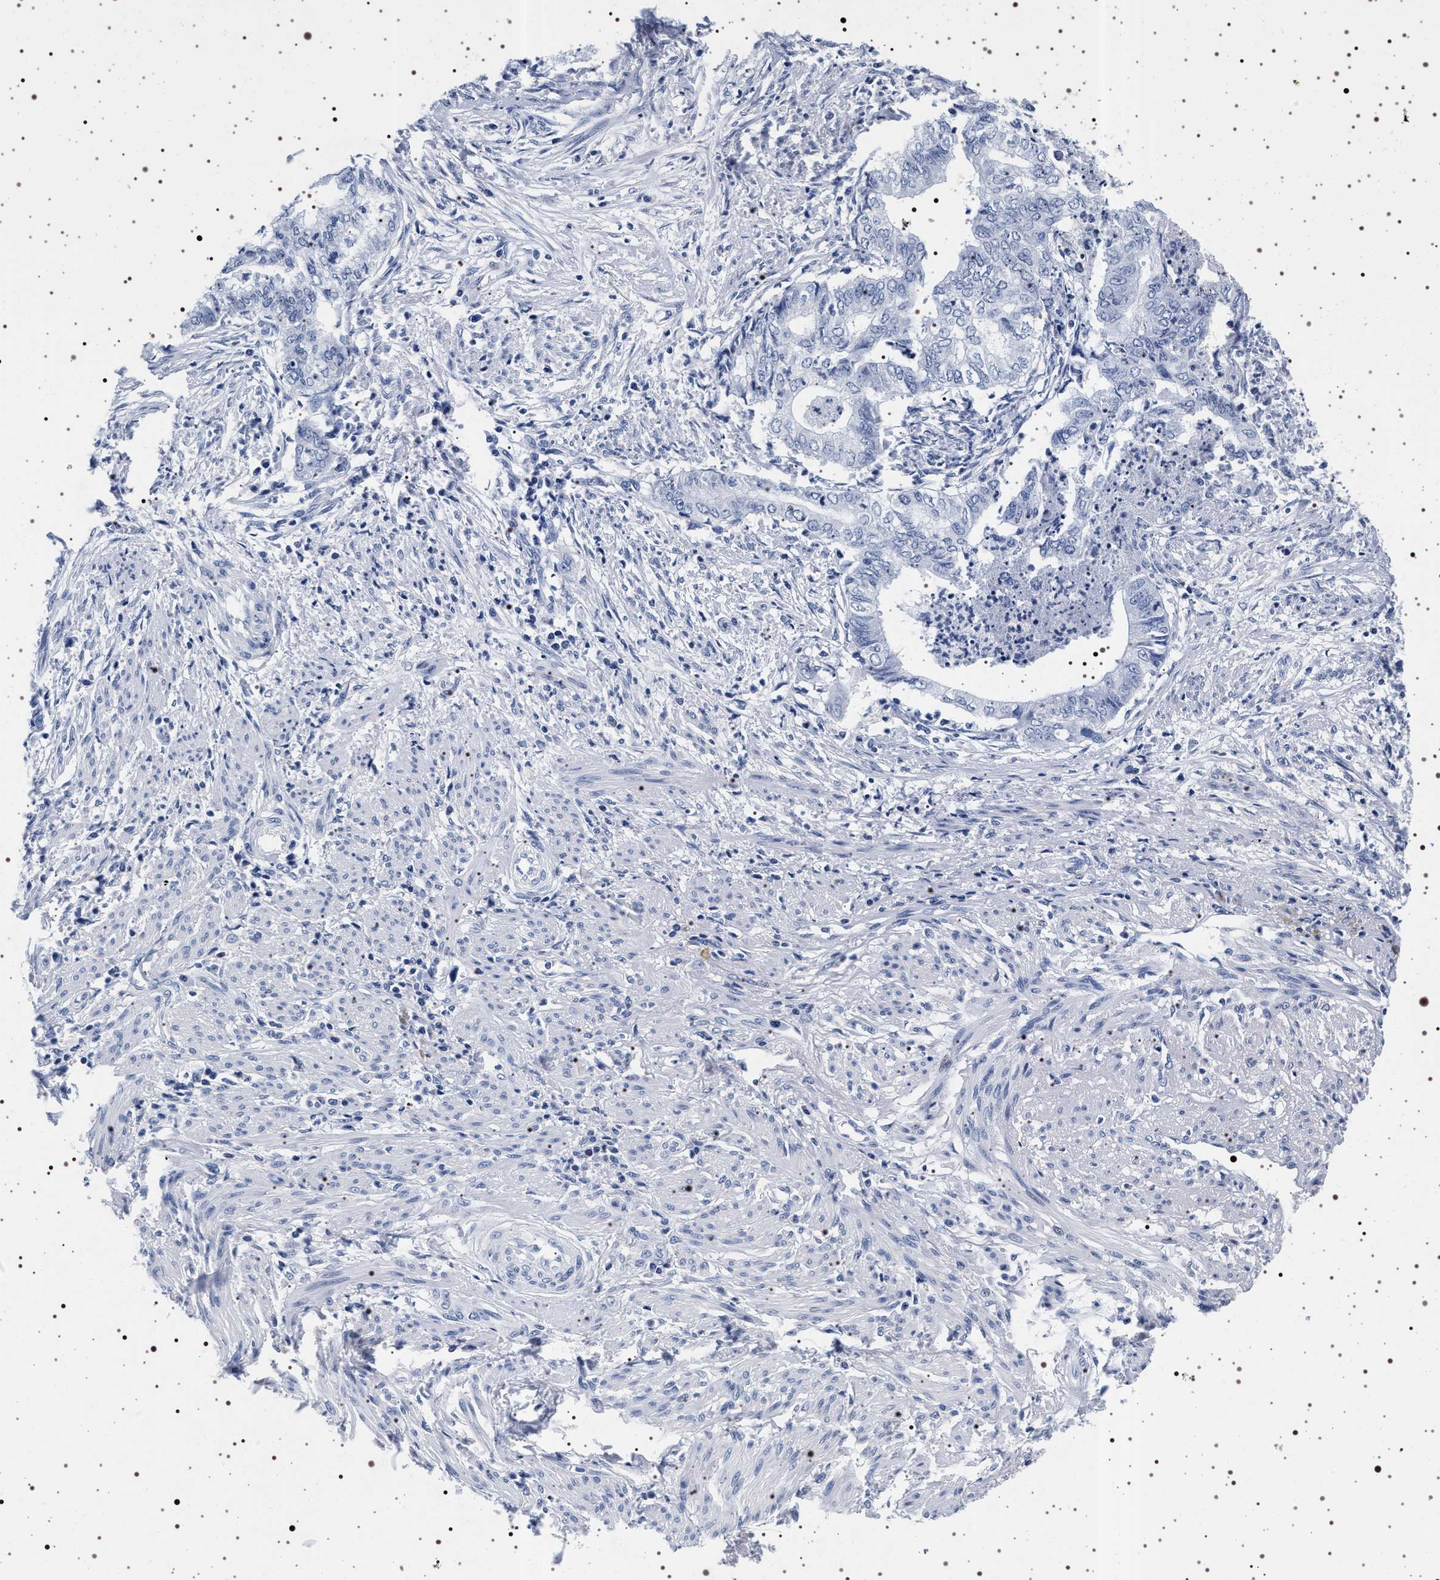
{"staining": {"intensity": "negative", "quantity": "none", "location": "none"}, "tissue": "endometrial cancer", "cell_type": "Tumor cells", "image_type": "cancer", "snomed": [{"axis": "morphology", "description": "Necrosis, NOS"}, {"axis": "morphology", "description": "Adenocarcinoma, NOS"}, {"axis": "topography", "description": "Endometrium"}], "caption": "Endometrial cancer (adenocarcinoma) was stained to show a protein in brown. There is no significant positivity in tumor cells. (DAB immunohistochemistry with hematoxylin counter stain).", "gene": "SYN1", "patient": {"sex": "female", "age": 79}}